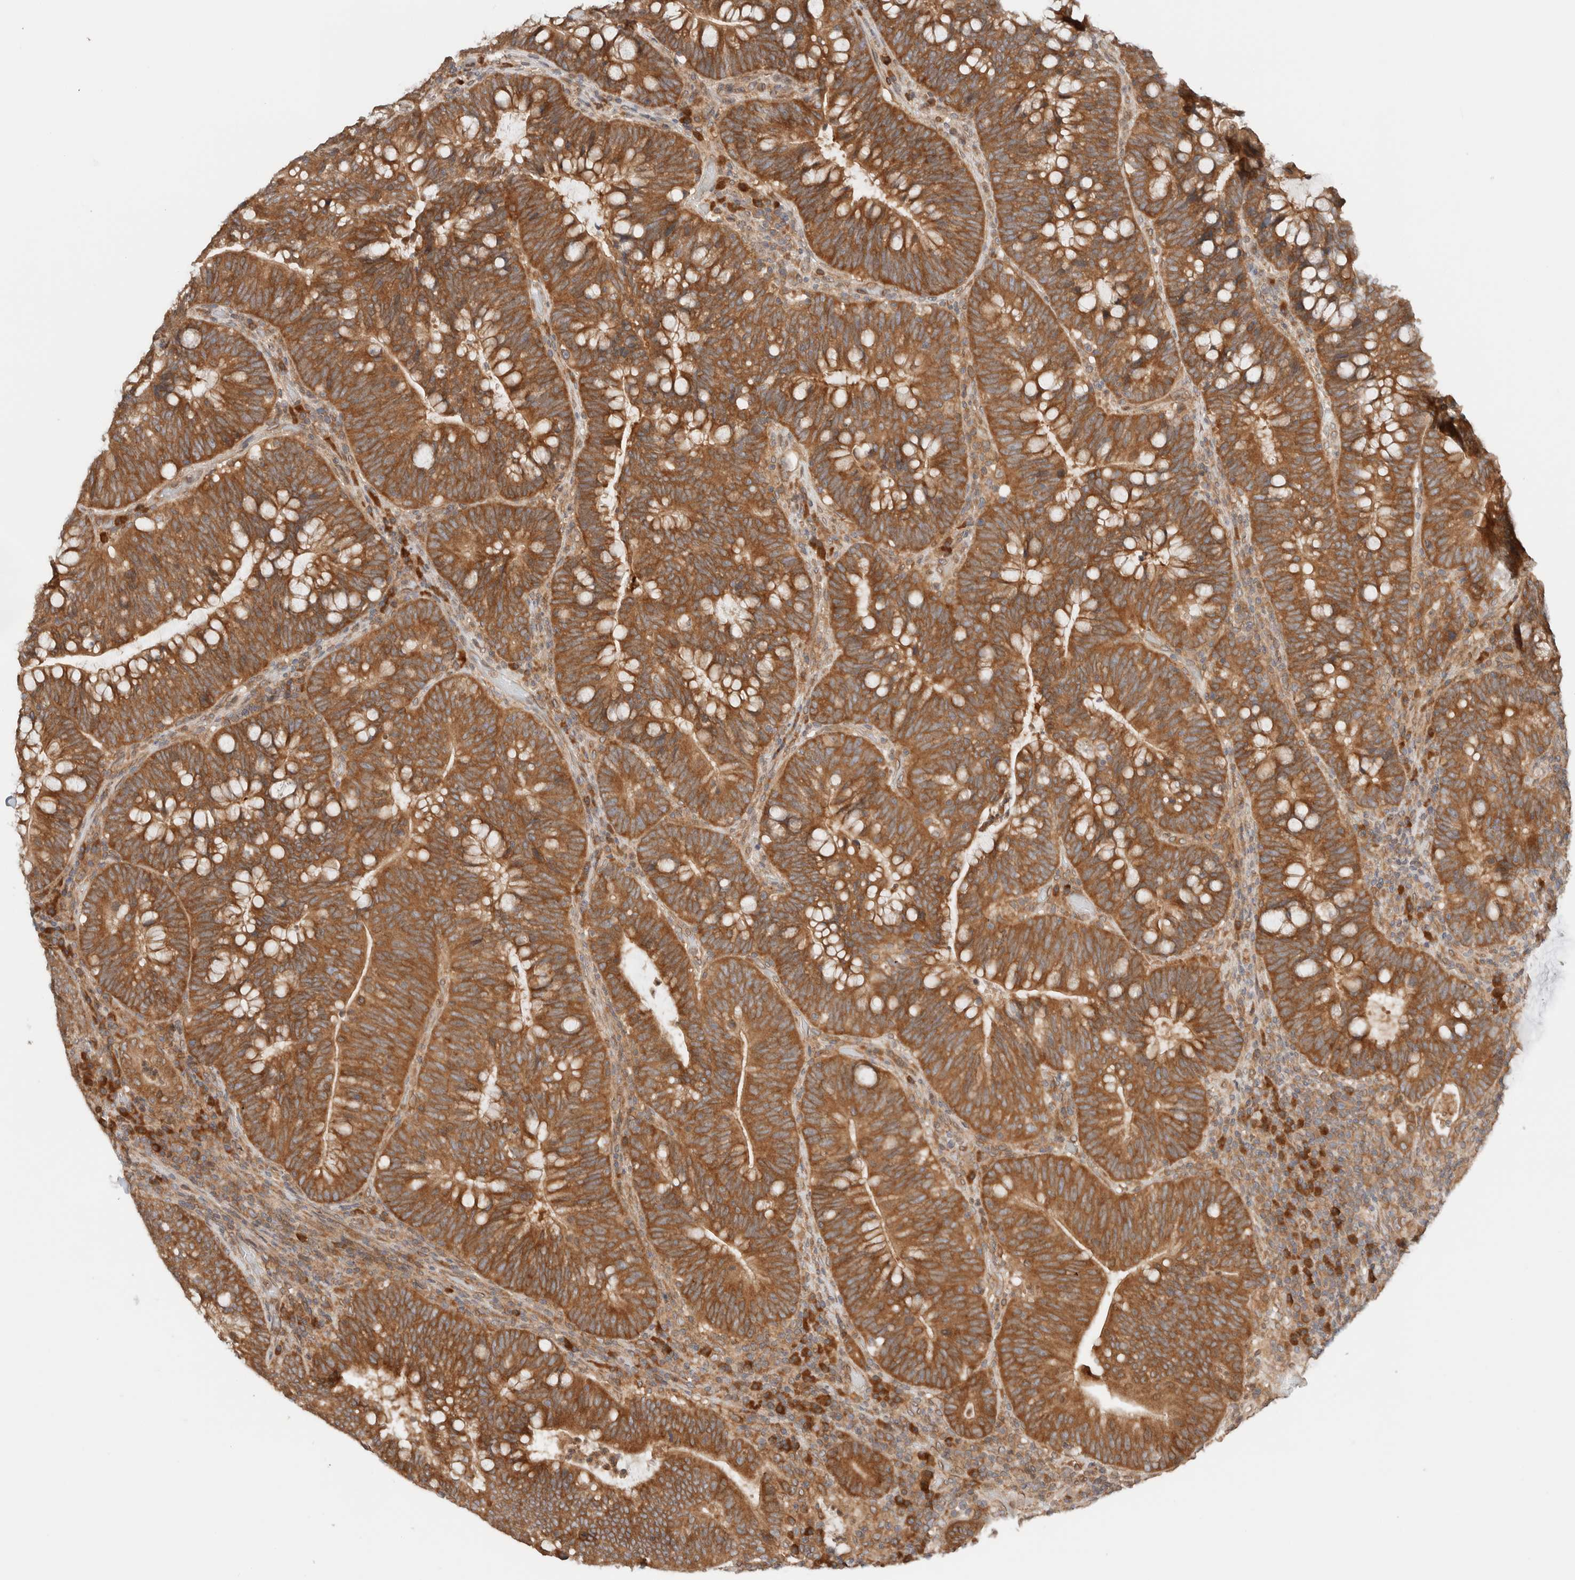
{"staining": {"intensity": "strong", "quantity": ">75%", "location": "cytoplasmic/membranous"}, "tissue": "colorectal cancer", "cell_type": "Tumor cells", "image_type": "cancer", "snomed": [{"axis": "morphology", "description": "Adenocarcinoma, NOS"}, {"axis": "topography", "description": "Colon"}], "caption": "This photomicrograph exhibits immunohistochemistry staining of colorectal cancer (adenocarcinoma), with high strong cytoplasmic/membranous expression in approximately >75% of tumor cells.", "gene": "ARFGEF2", "patient": {"sex": "female", "age": 66}}